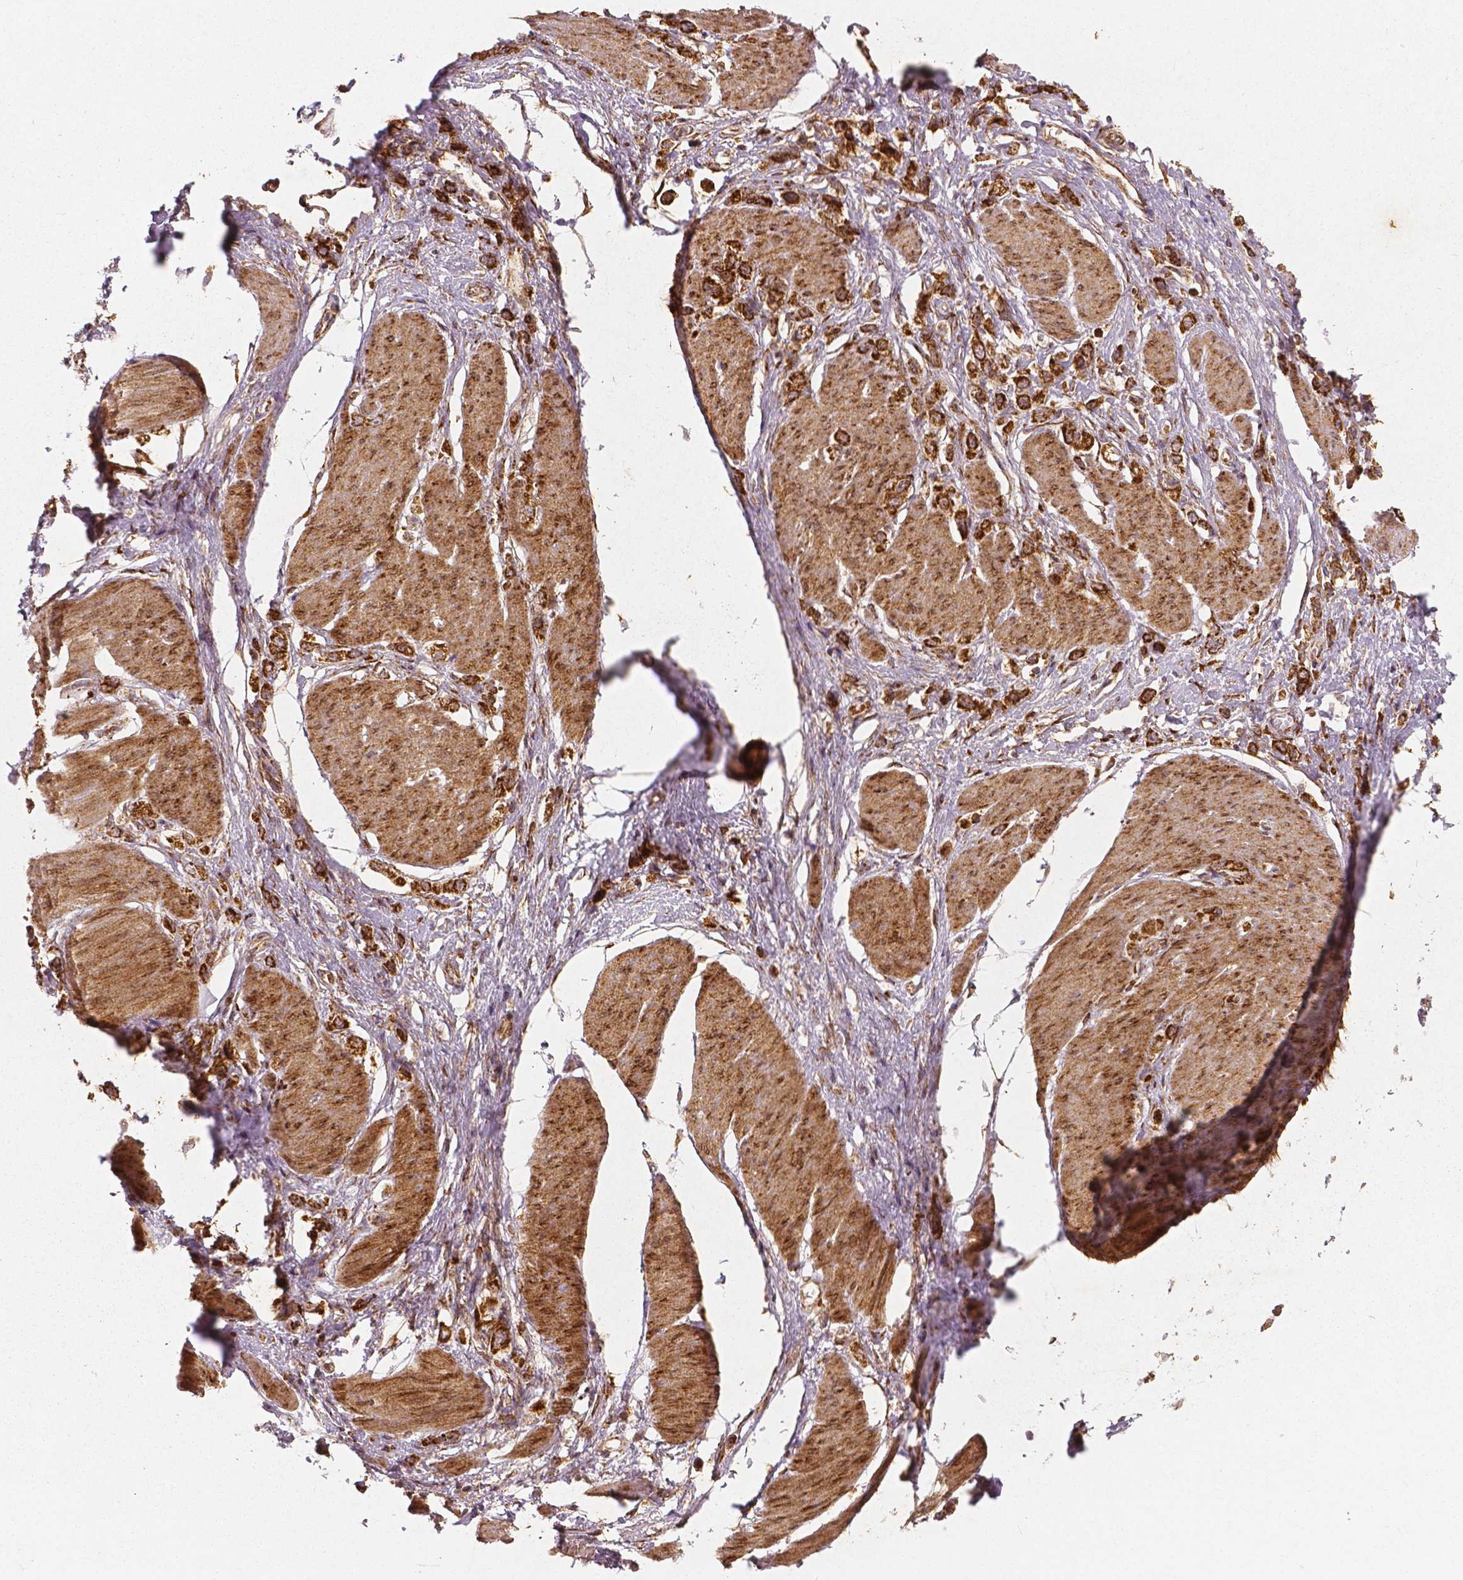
{"staining": {"intensity": "strong", "quantity": ">75%", "location": "cytoplasmic/membranous"}, "tissue": "stomach cancer", "cell_type": "Tumor cells", "image_type": "cancer", "snomed": [{"axis": "morphology", "description": "Adenocarcinoma, NOS"}, {"axis": "topography", "description": "Stomach"}], "caption": "Protein staining shows strong cytoplasmic/membranous expression in about >75% of tumor cells in stomach cancer.", "gene": "PGAM5", "patient": {"sex": "female", "age": 65}}